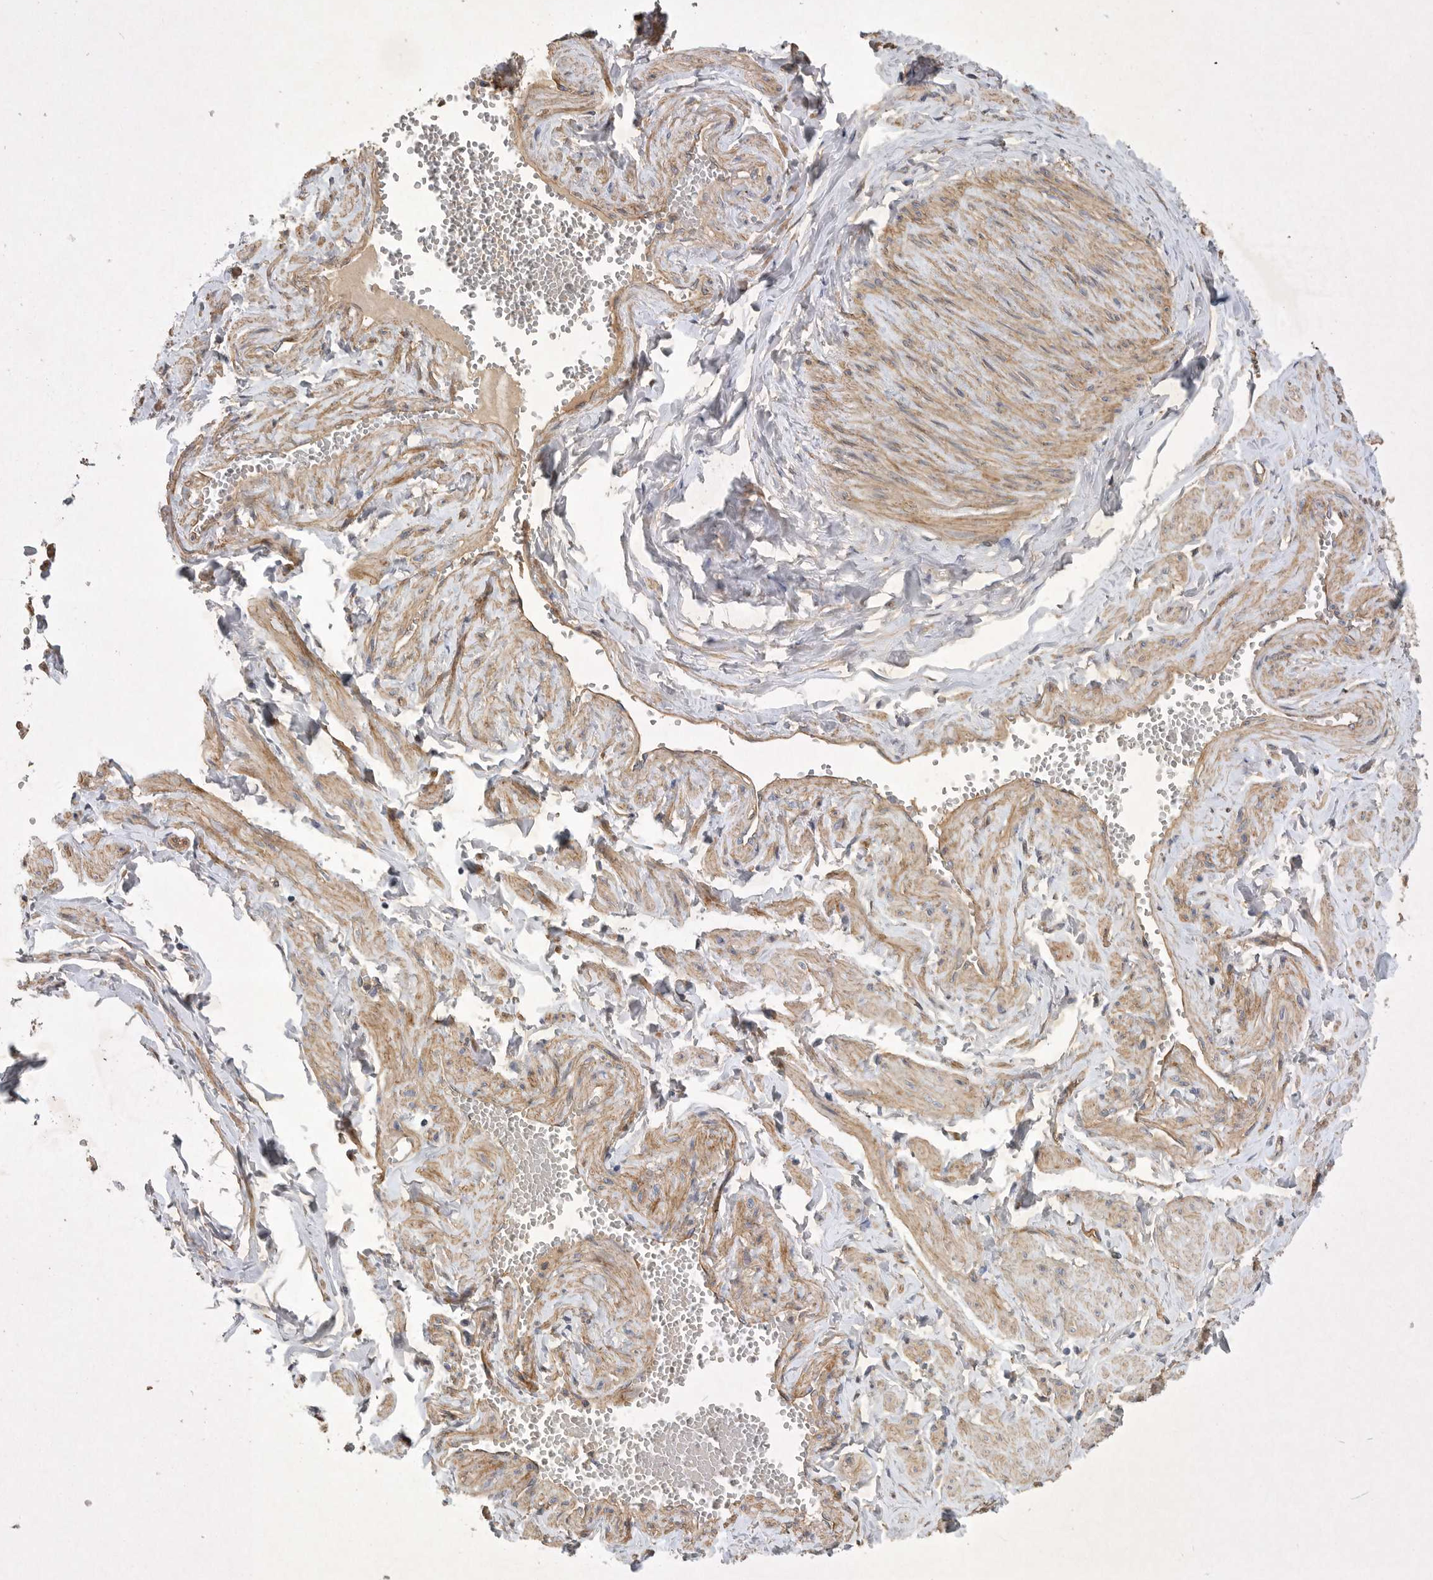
{"staining": {"intensity": "weak", "quantity": ">75%", "location": "cytoplasmic/membranous"}, "tissue": "adipose tissue", "cell_type": "Adipocytes", "image_type": "normal", "snomed": [{"axis": "morphology", "description": "Normal tissue, NOS"}, {"axis": "topography", "description": "Vascular tissue"}, {"axis": "topography", "description": "Fallopian tube"}, {"axis": "topography", "description": "Ovary"}], "caption": "Protein analysis of normal adipose tissue shows weak cytoplasmic/membranous positivity in approximately >75% of adipocytes. (DAB (3,3'-diaminobenzidine) IHC with brightfield microscopy, high magnification).", "gene": "ANKFY1", "patient": {"sex": "female", "age": 67}}